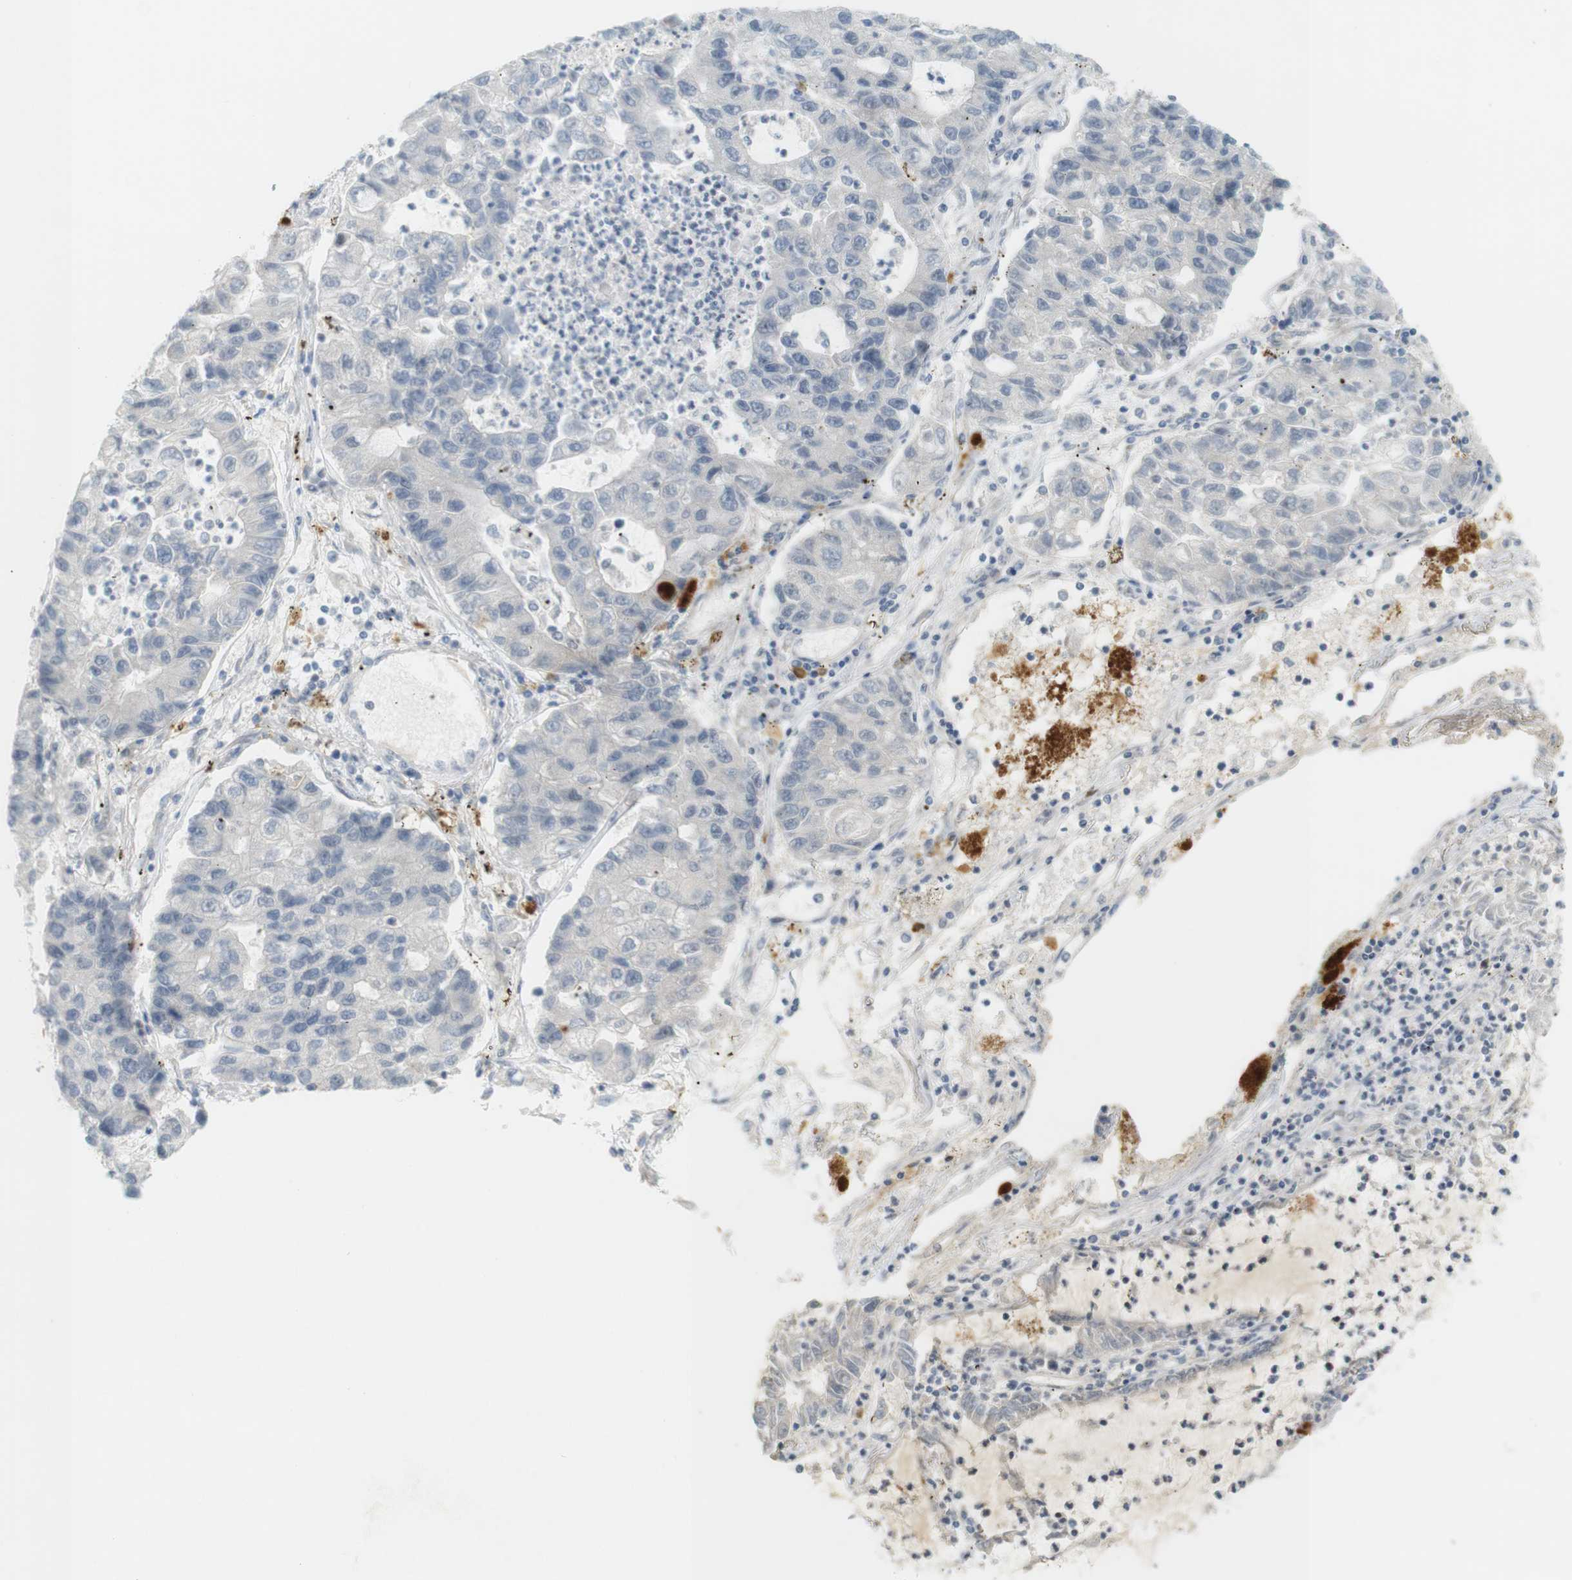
{"staining": {"intensity": "negative", "quantity": "none", "location": "none"}, "tissue": "lung cancer", "cell_type": "Tumor cells", "image_type": "cancer", "snomed": [{"axis": "morphology", "description": "Adenocarcinoma, NOS"}, {"axis": "topography", "description": "Lung"}], "caption": "This is an IHC micrograph of human adenocarcinoma (lung). There is no positivity in tumor cells.", "gene": "DMC1", "patient": {"sex": "female", "age": 51}}